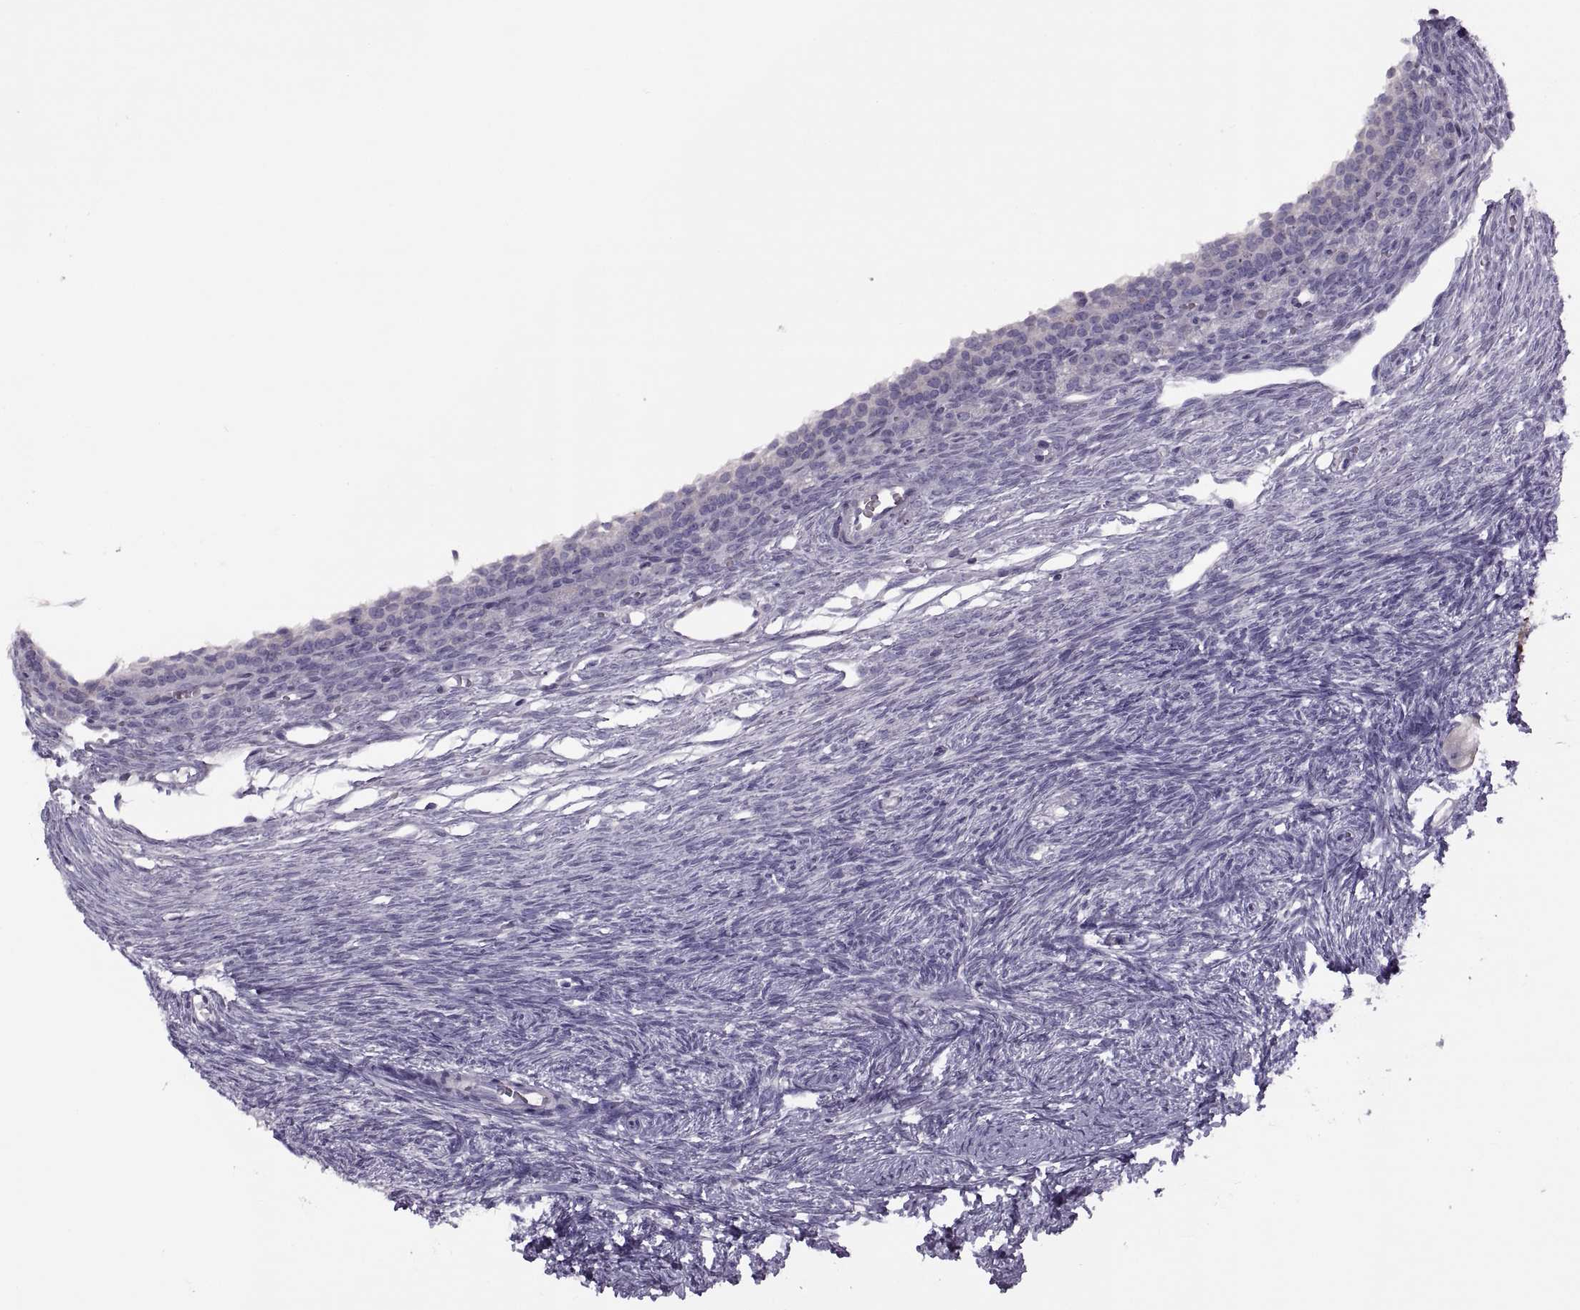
{"staining": {"intensity": "negative", "quantity": "none", "location": "none"}, "tissue": "ovary", "cell_type": "Ovarian stroma cells", "image_type": "normal", "snomed": [{"axis": "morphology", "description": "Normal tissue, NOS"}, {"axis": "topography", "description": "Ovary"}], "caption": "The micrograph exhibits no staining of ovarian stroma cells in unremarkable ovary. Brightfield microscopy of immunohistochemistry stained with DAB (3,3'-diaminobenzidine) (brown) and hematoxylin (blue), captured at high magnification.", "gene": "RSPH6A", "patient": {"sex": "female", "age": 27}}